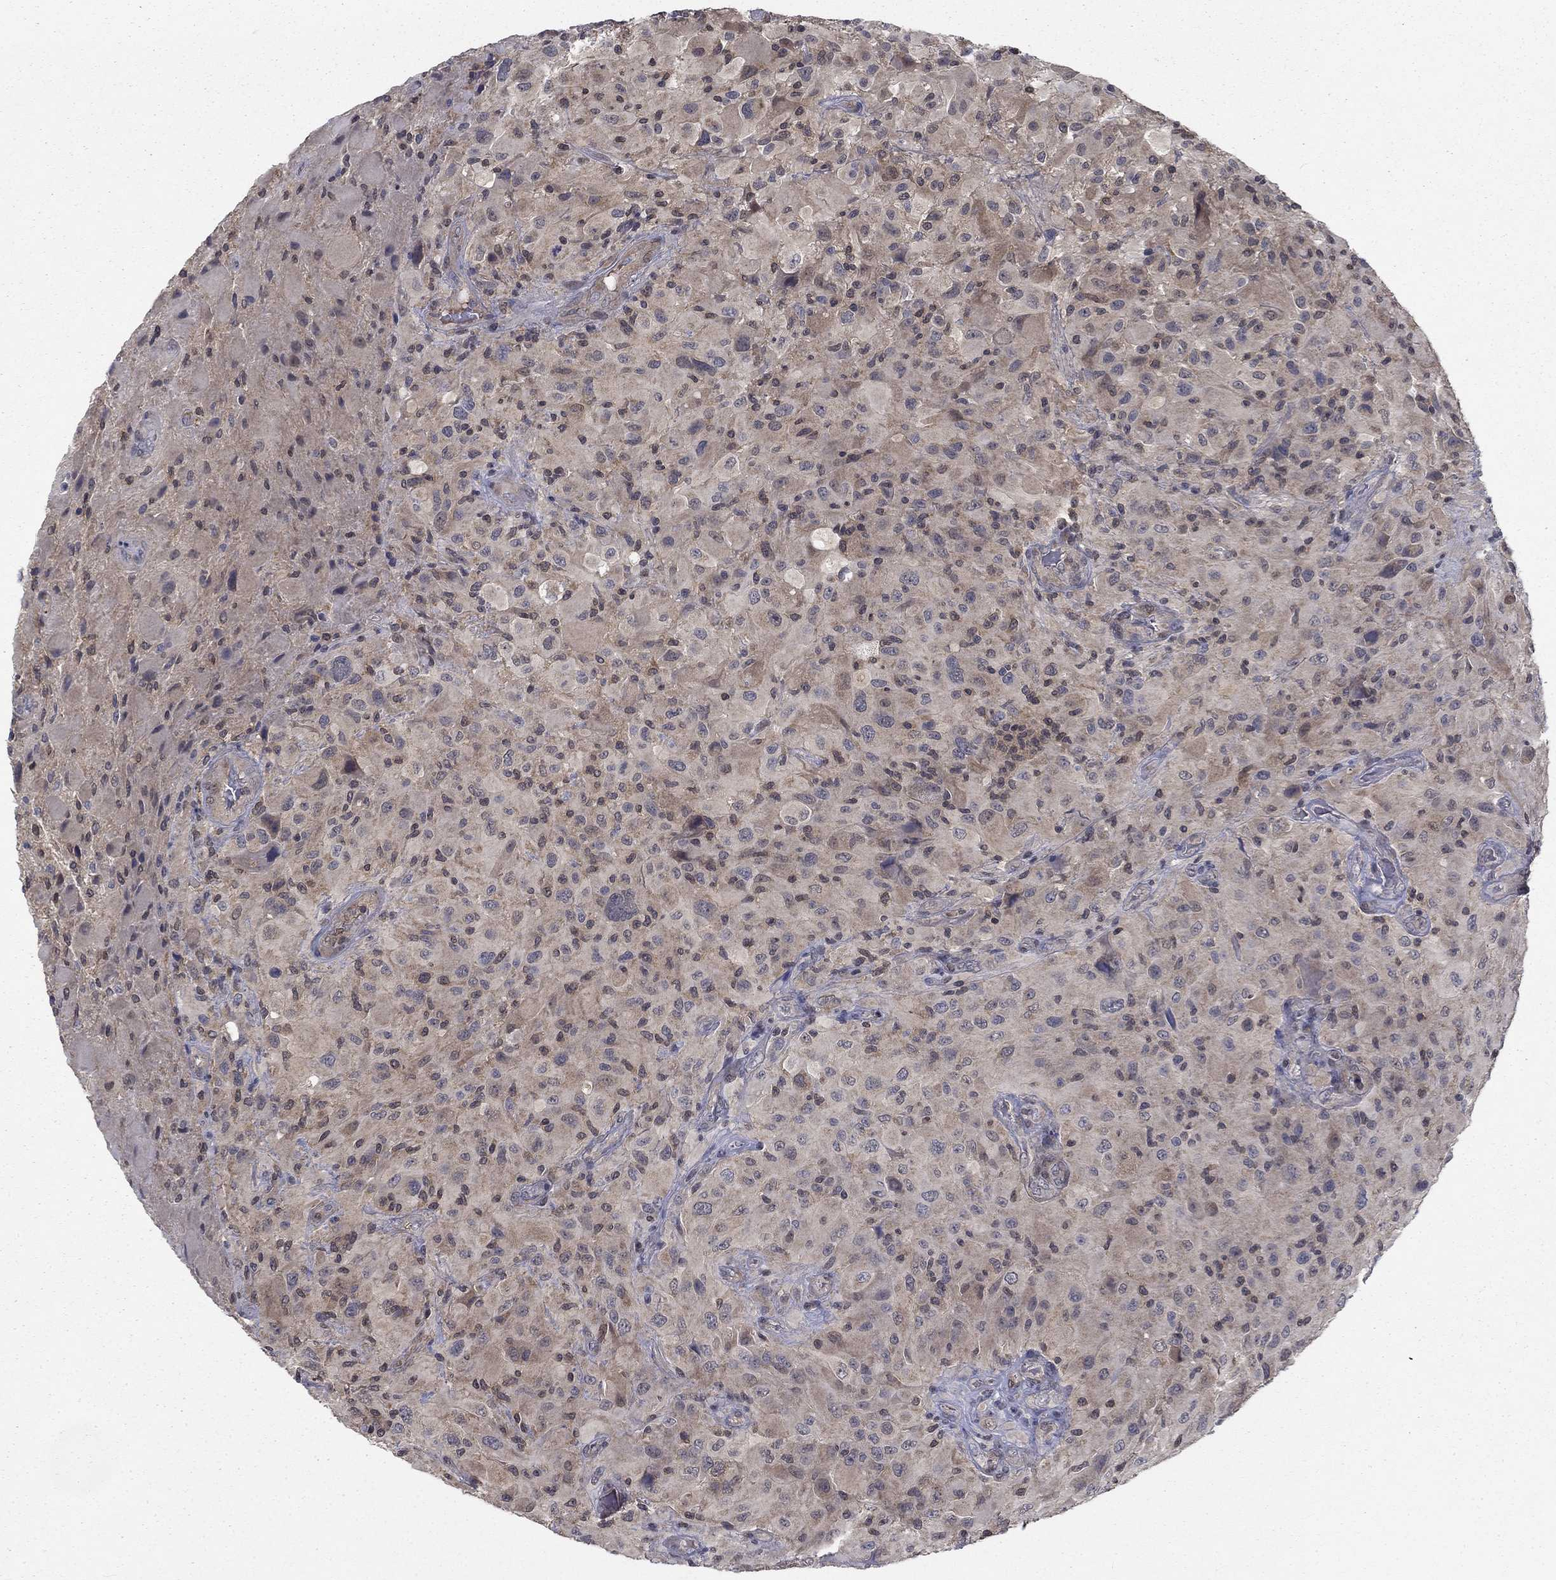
{"staining": {"intensity": "negative", "quantity": "none", "location": "none"}, "tissue": "glioma", "cell_type": "Tumor cells", "image_type": "cancer", "snomed": [{"axis": "morphology", "description": "Glioma, malignant, High grade"}, {"axis": "topography", "description": "Cerebral cortex"}], "caption": "A high-resolution photomicrograph shows immunohistochemistry staining of glioma, which displays no significant positivity in tumor cells. (IHC, brightfield microscopy, high magnification).", "gene": "NIT2", "patient": {"sex": "male", "age": 35}}